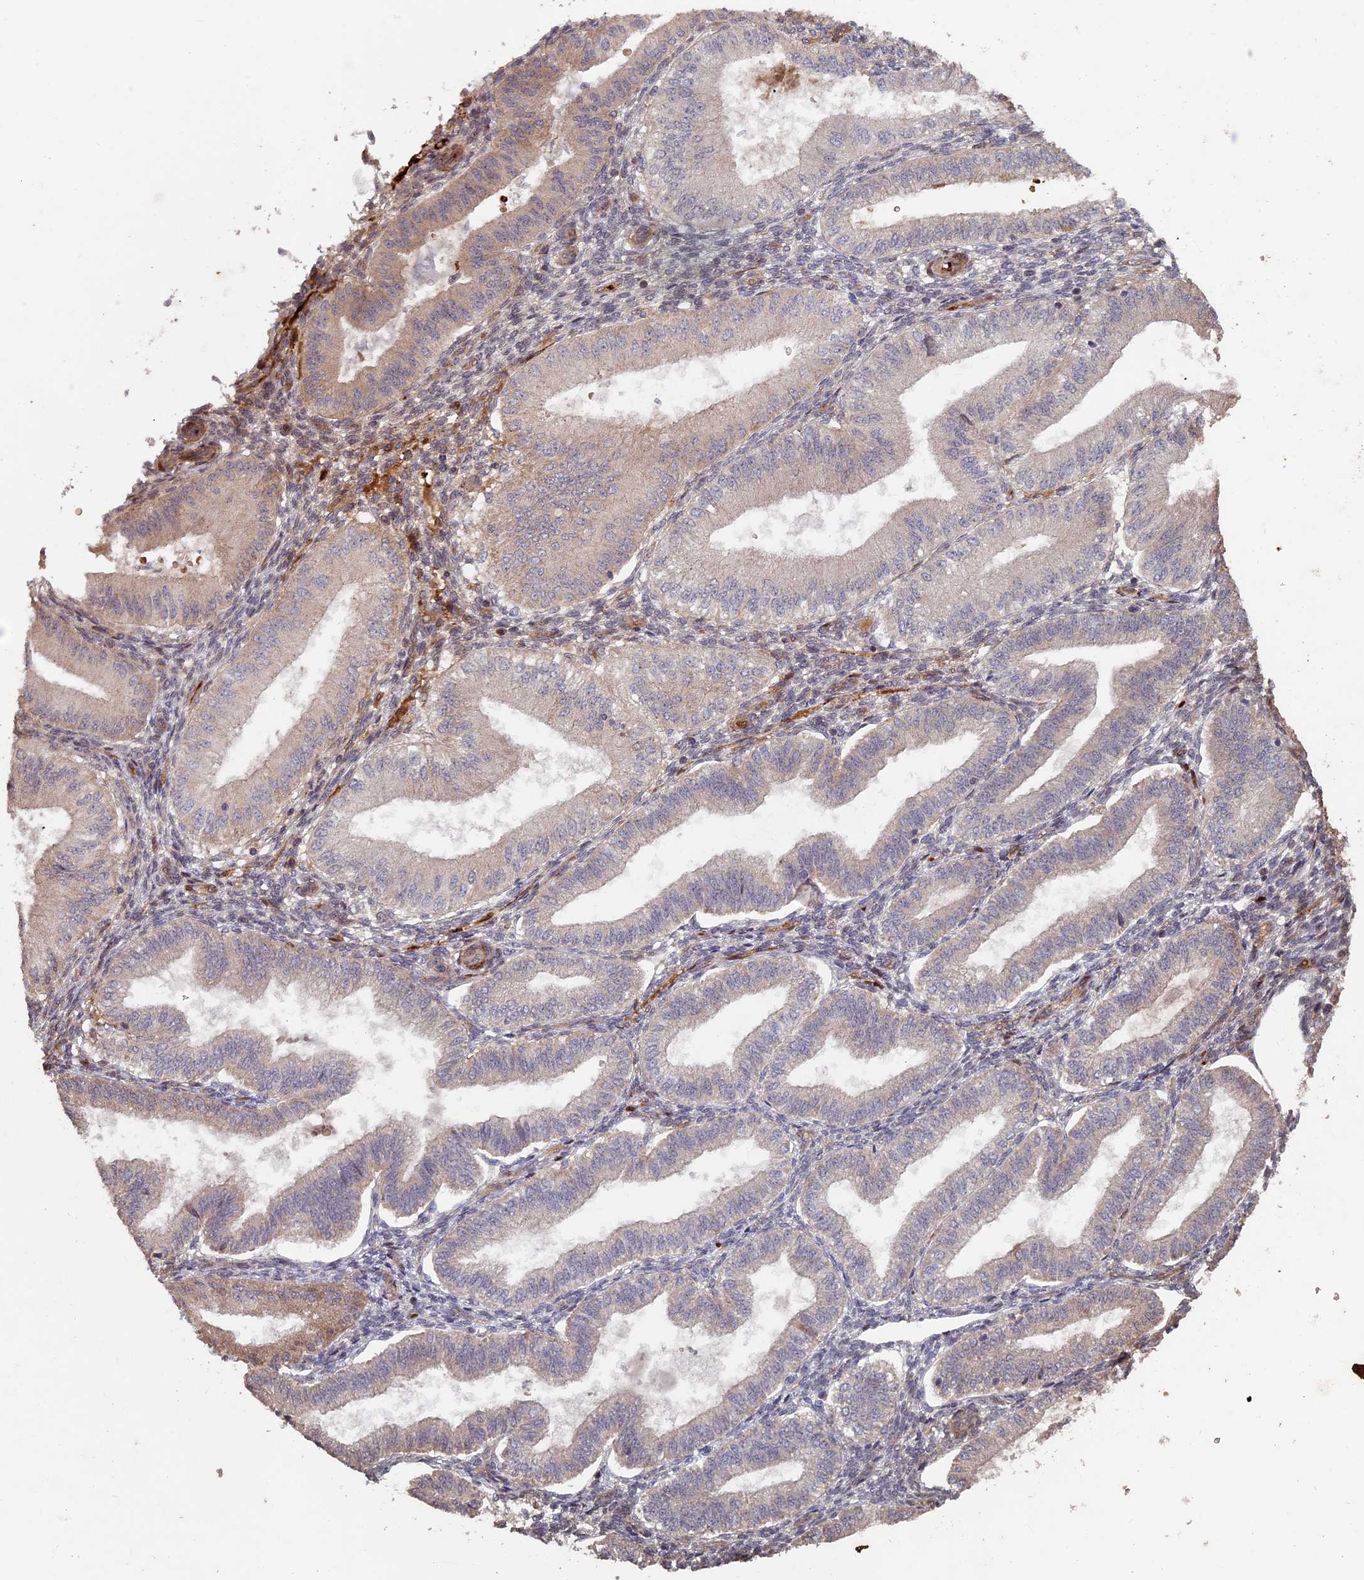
{"staining": {"intensity": "negative", "quantity": "none", "location": "none"}, "tissue": "endometrium", "cell_type": "Cells in endometrial stroma", "image_type": "normal", "snomed": [{"axis": "morphology", "description": "Normal tissue, NOS"}, {"axis": "topography", "description": "Endometrium"}], "caption": "High magnification brightfield microscopy of benign endometrium stained with DAB (3,3'-diaminobenzidine) (brown) and counterstained with hematoxylin (blue): cells in endometrial stroma show no significant positivity.", "gene": "RCCD1", "patient": {"sex": "female", "age": 39}}